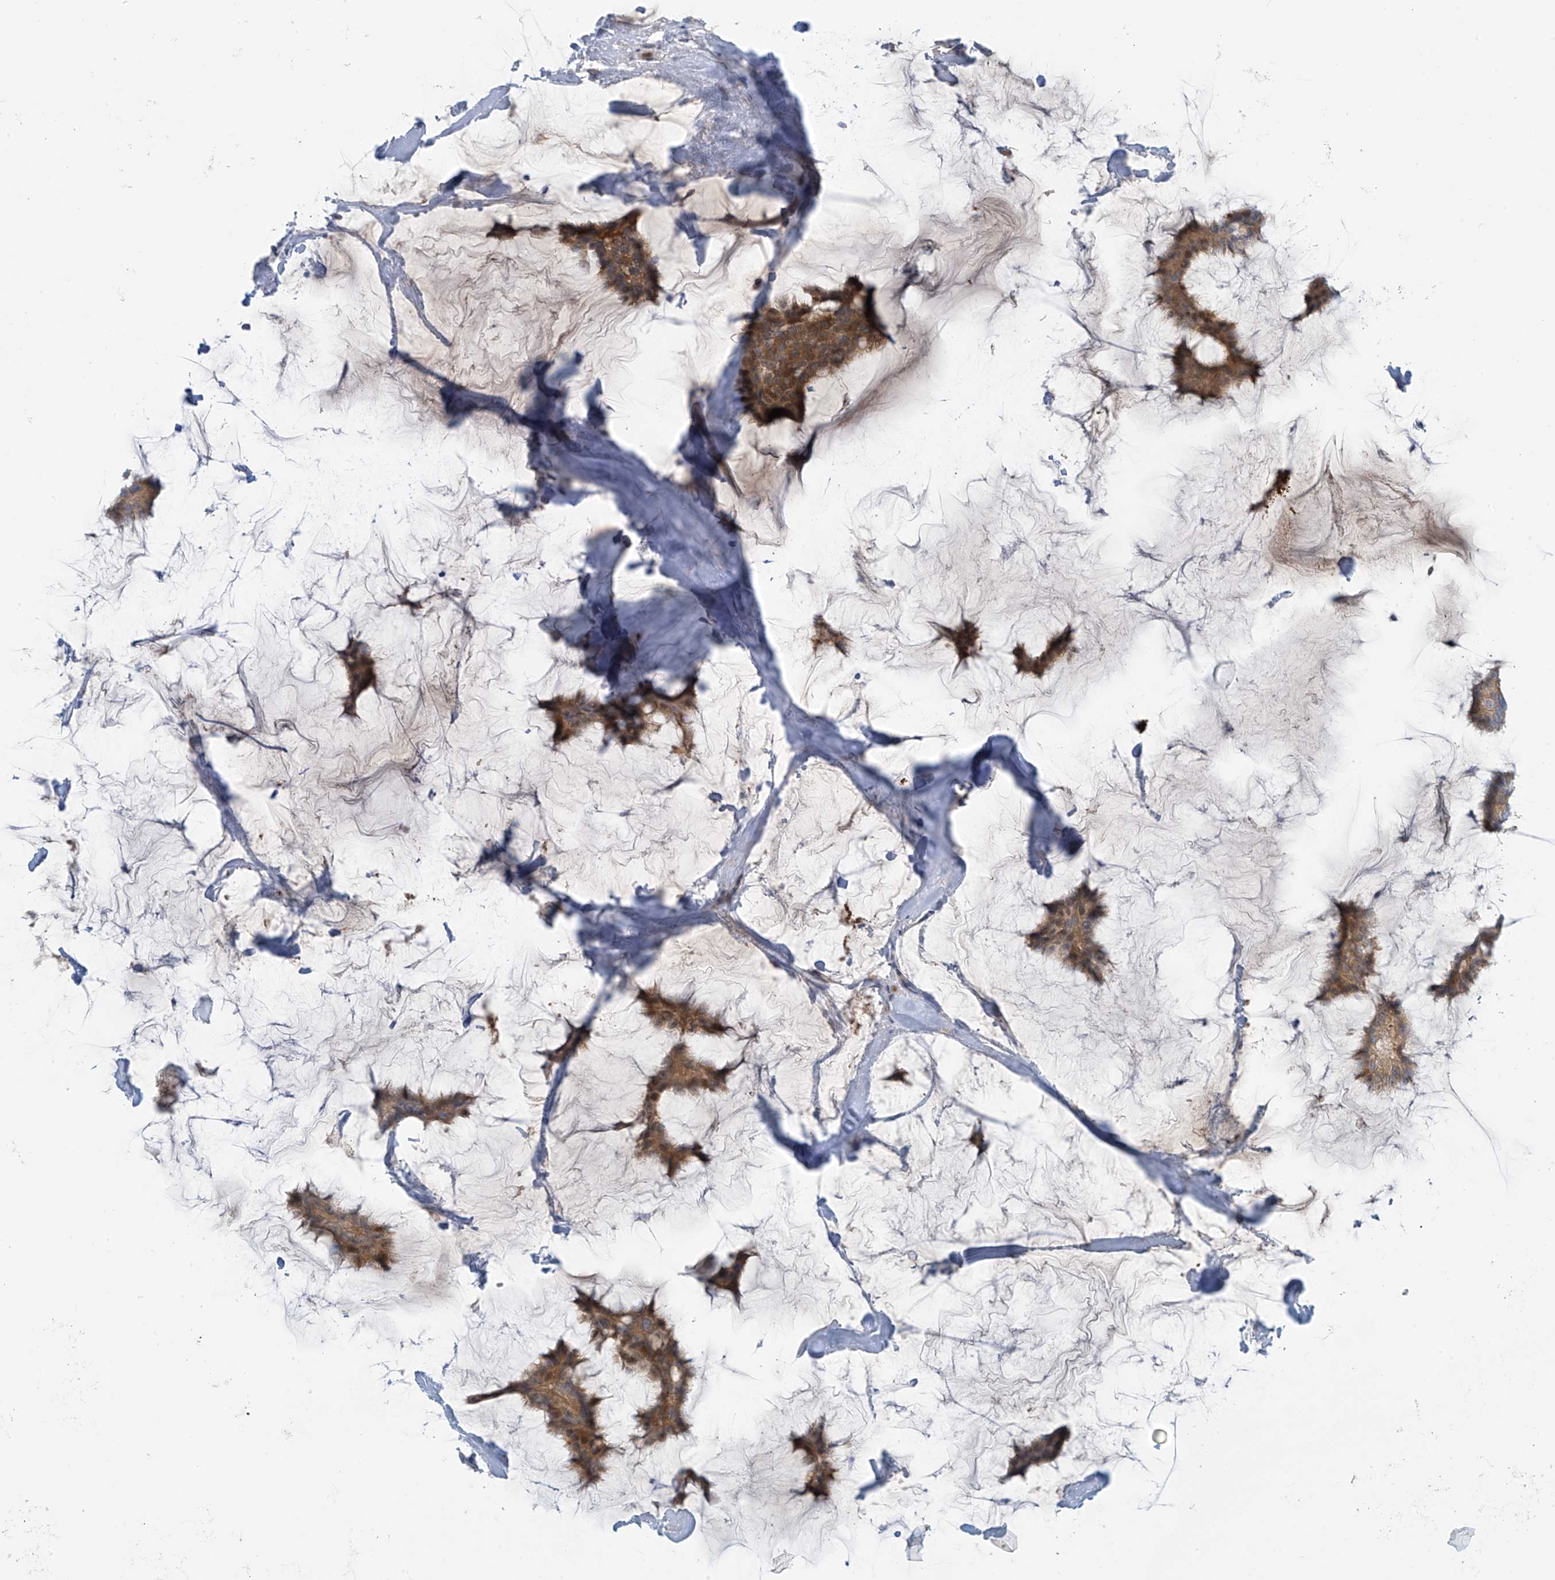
{"staining": {"intensity": "moderate", "quantity": ">75%", "location": "cytoplasmic/membranous"}, "tissue": "breast cancer", "cell_type": "Tumor cells", "image_type": "cancer", "snomed": [{"axis": "morphology", "description": "Duct carcinoma"}, {"axis": "topography", "description": "Breast"}], "caption": "The photomicrograph exhibits a brown stain indicating the presence of a protein in the cytoplasmic/membranous of tumor cells in breast cancer.", "gene": "FSD1L", "patient": {"sex": "female", "age": 93}}